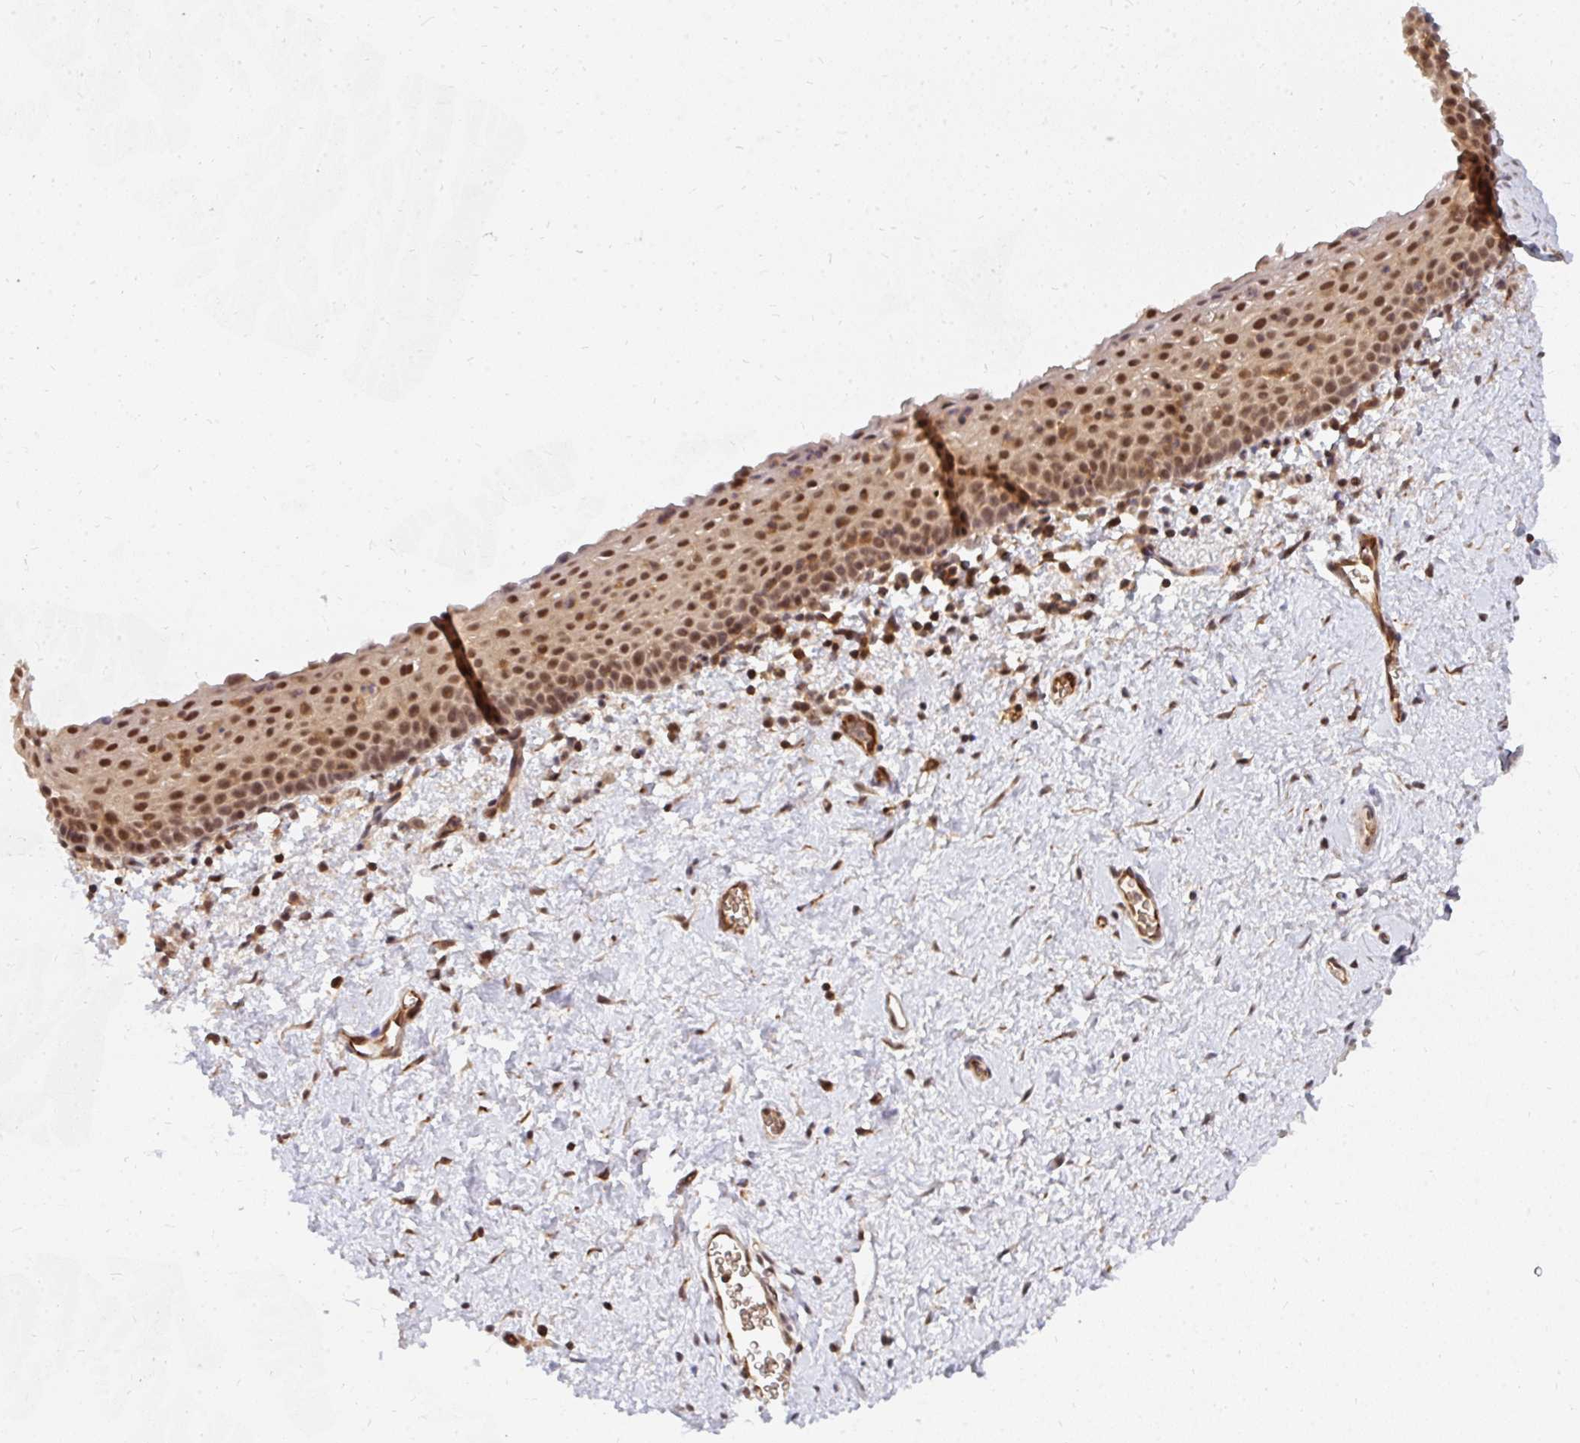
{"staining": {"intensity": "strong", "quantity": "25%-75%", "location": "nuclear"}, "tissue": "vagina", "cell_type": "Squamous epithelial cells", "image_type": "normal", "snomed": [{"axis": "morphology", "description": "Normal tissue, NOS"}, {"axis": "topography", "description": "Vagina"}], "caption": "This photomicrograph exhibits immunohistochemistry staining of normal vagina, with high strong nuclear staining in approximately 25%-75% of squamous epithelial cells.", "gene": "GTF3C6", "patient": {"sex": "female", "age": 61}}